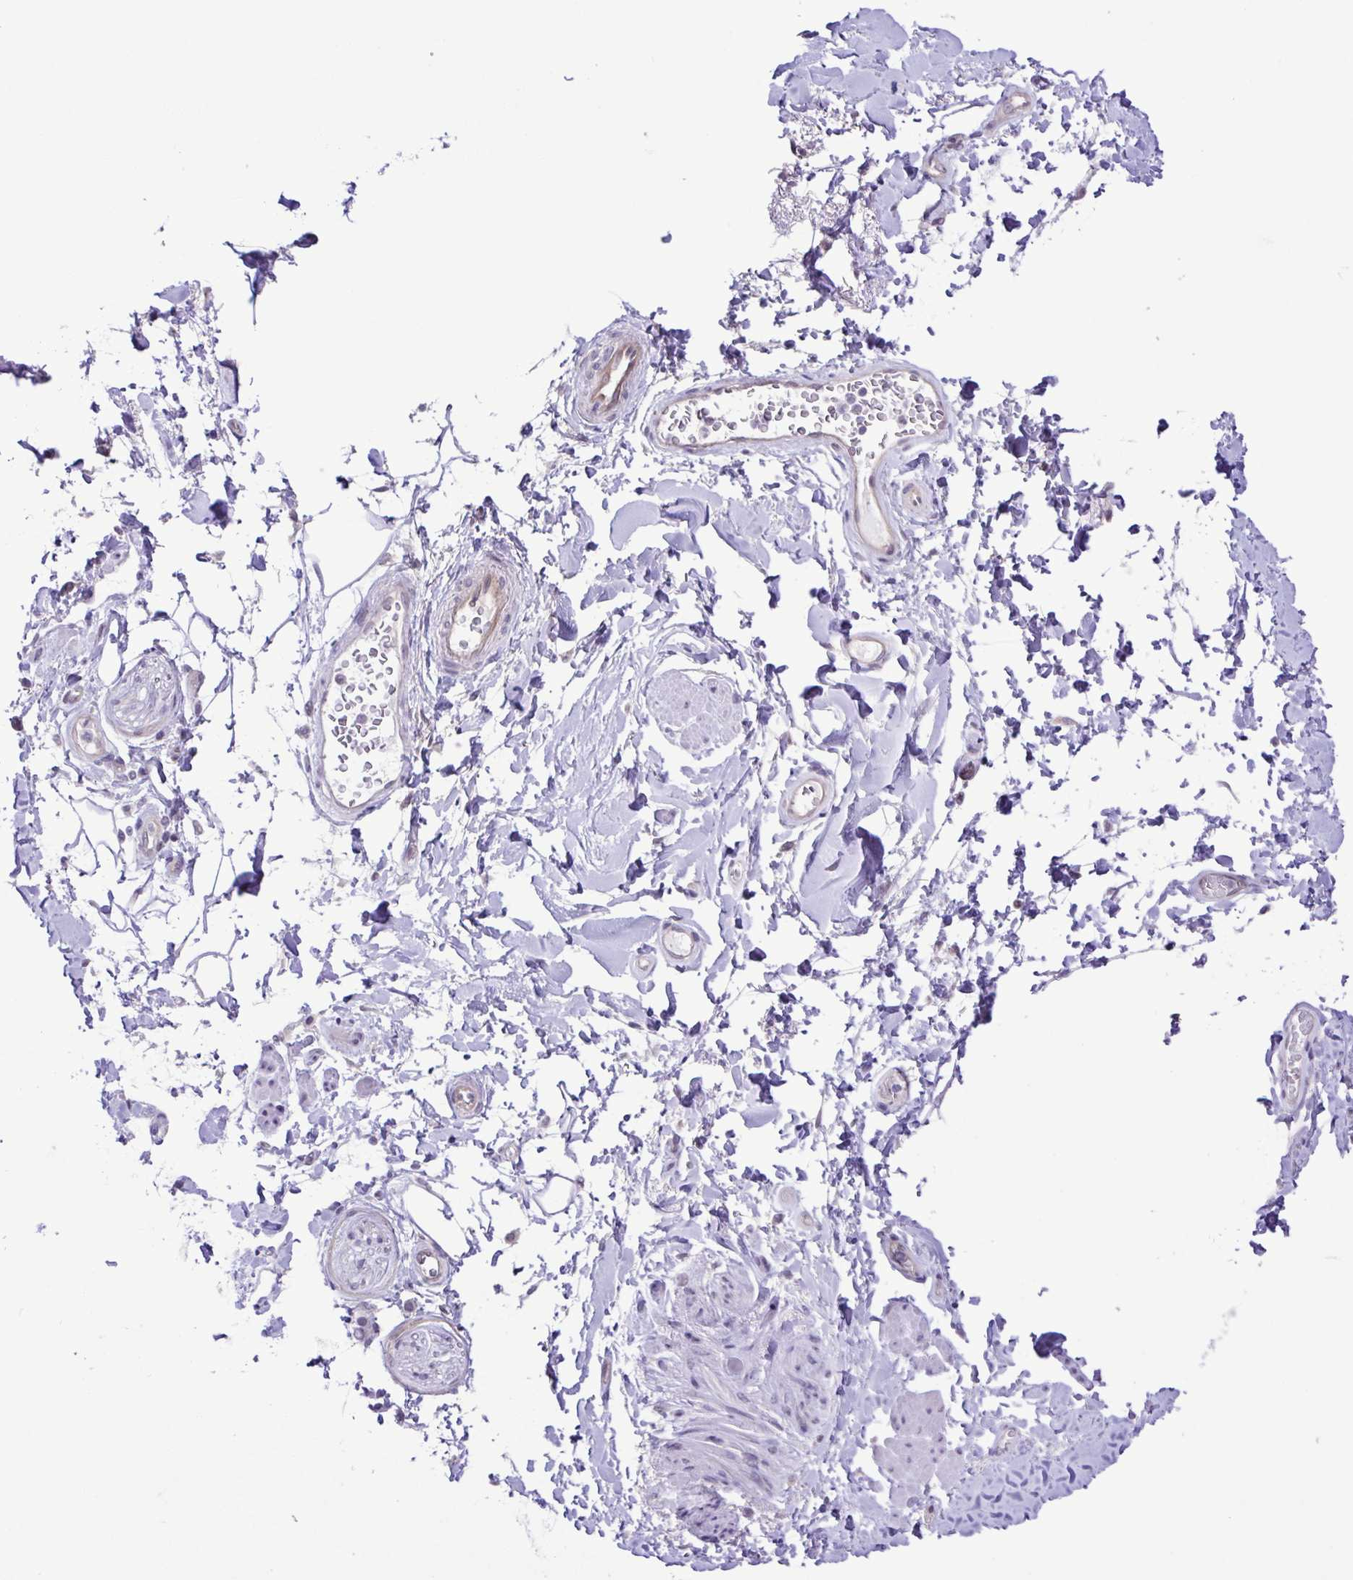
{"staining": {"intensity": "negative", "quantity": "none", "location": "none"}, "tissue": "adipose tissue", "cell_type": "Adipocytes", "image_type": "normal", "snomed": [{"axis": "morphology", "description": "Normal tissue, NOS"}, {"axis": "topography", "description": "Urinary bladder"}, {"axis": "topography", "description": "Peripheral nerve tissue"}], "caption": "Adipocytes show no significant positivity in benign adipose tissue. Brightfield microscopy of IHC stained with DAB (3,3'-diaminobenzidine) (brown) and hematoxylin (blue), captured at high magnification.", "gene": "IL1RN", "patient": {"sex": "female", "age": 60}}